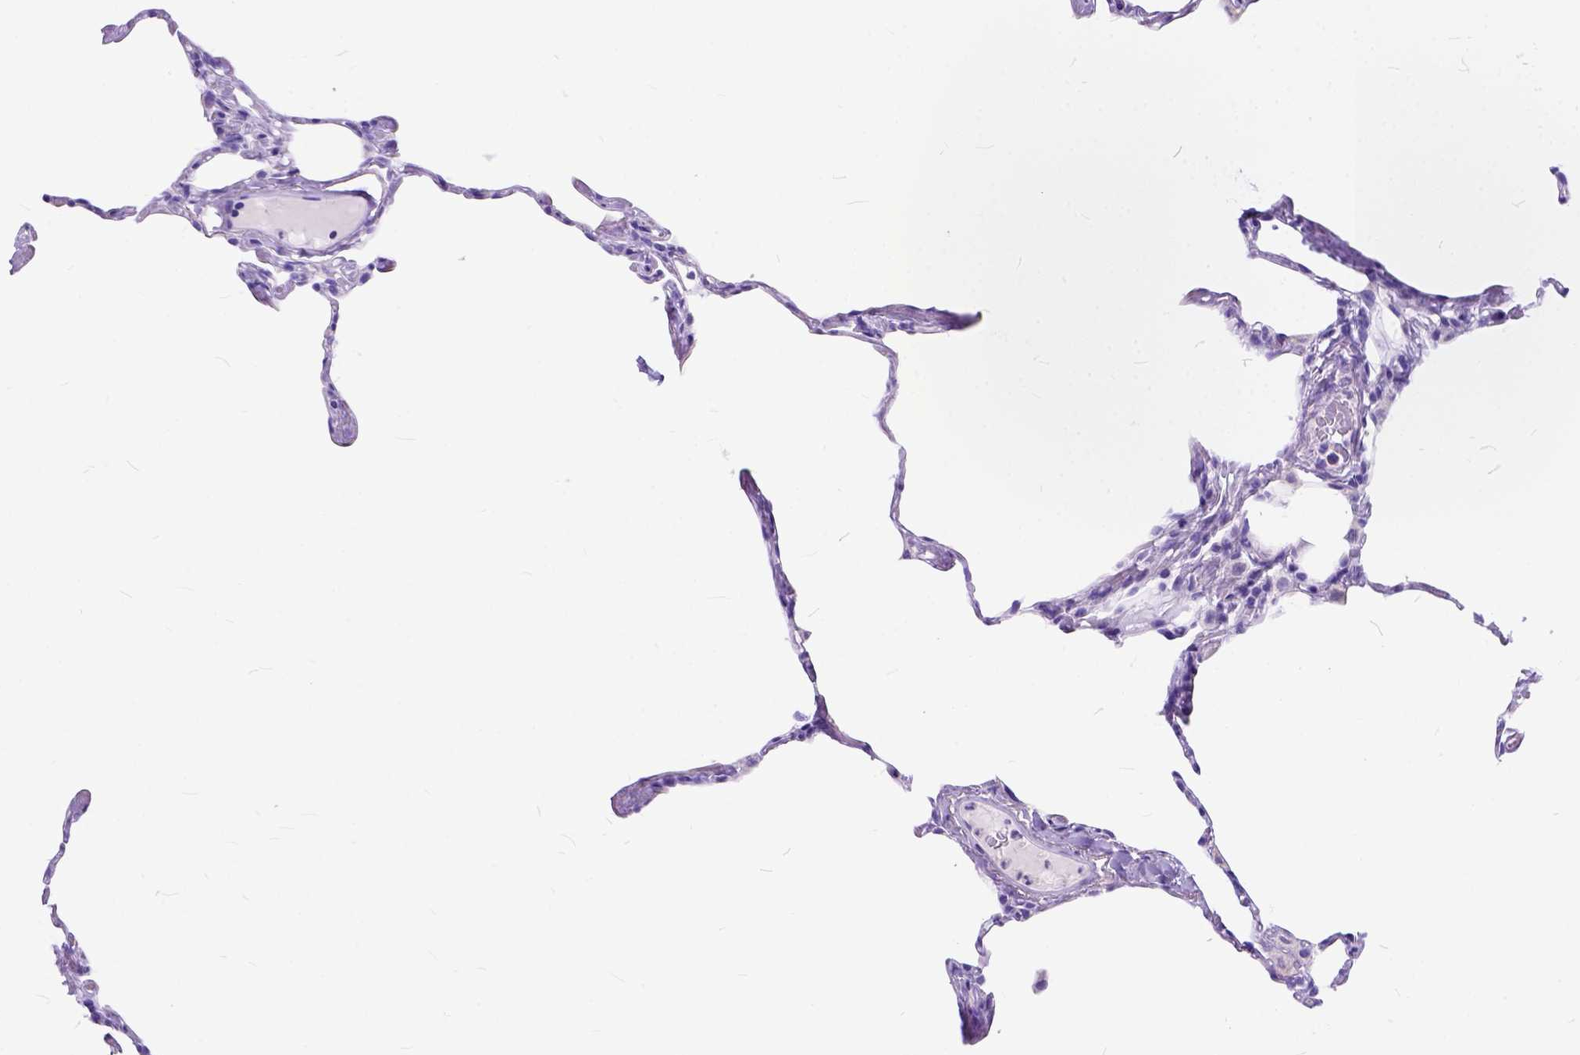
{"staining": {"intensity": "negative", "quantity": "none", "location": "none"}, "tissue": "lung", "cell_type": "Alveolar cells", "image_type": "normal", "snomed": [{"axis": "morphology", "description": "Normal tissue, NOS"}, {"axis": "topography", "description": "Lung"}], "caption": "This is an immunohistochemistry image of benign lung. There is no positivity in alveolar cells.", "gene": "C1QTNF3", "patient": {"sex": "male", "age": 65}}